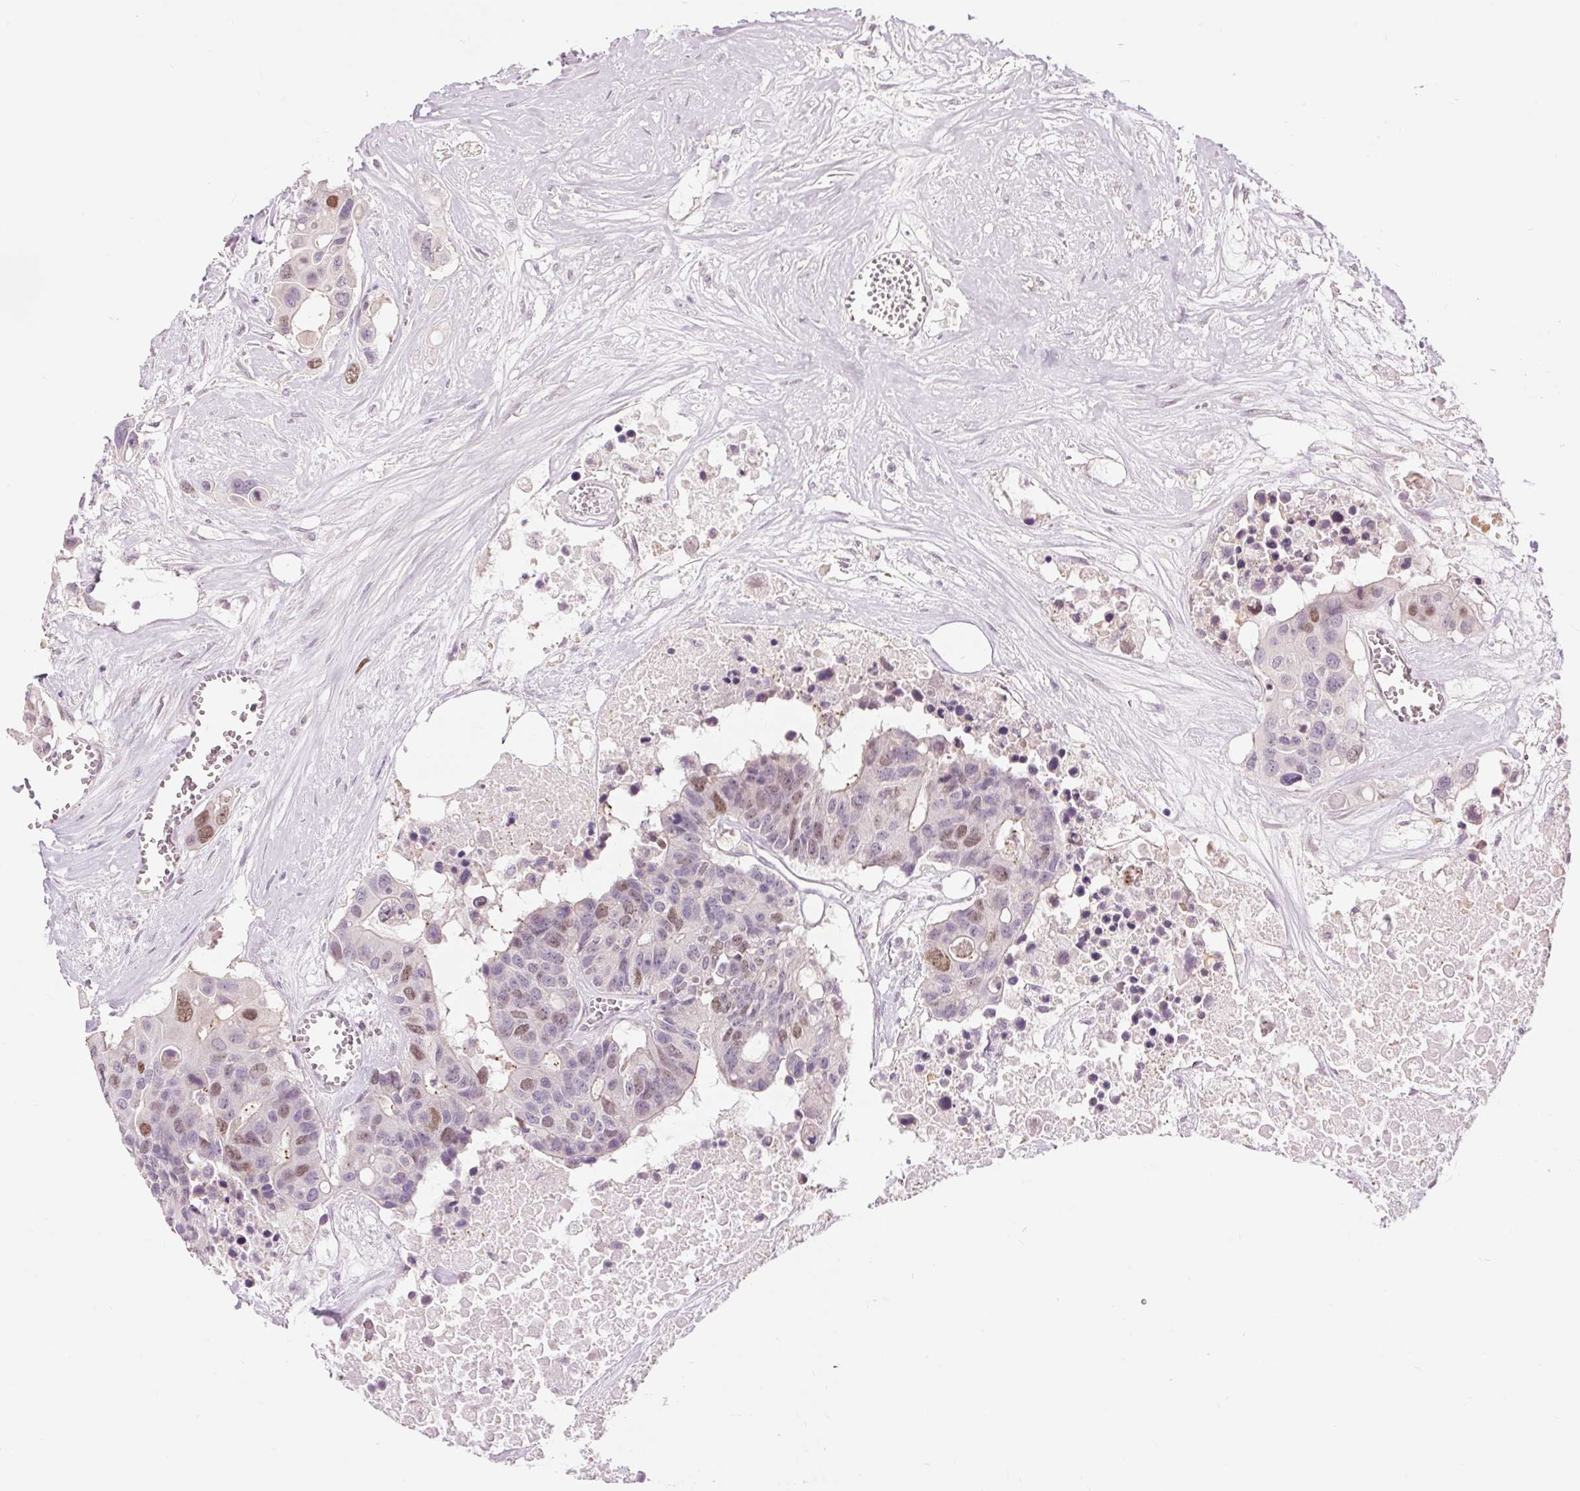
{"staining": {"intensity": "moderate", "quantity": "<25%", "location": "nuclear"}, "tissue": "colorectal cancer", "cell_type": "Tumor cells", "image_type": "cancer", "snomed": [{"axis": "morphology", "description": "Adenocarcinoma, NOS"}, {"axis": "topography", "description": "Colon"}], "caption": "Protein staining of colorectal adenocarcinoma tissue shows moderate nuclear expression in approximately <25% of tumor cells.", "gene": "RACGAP1", "patient": {"sex": "male", "age": 77}}